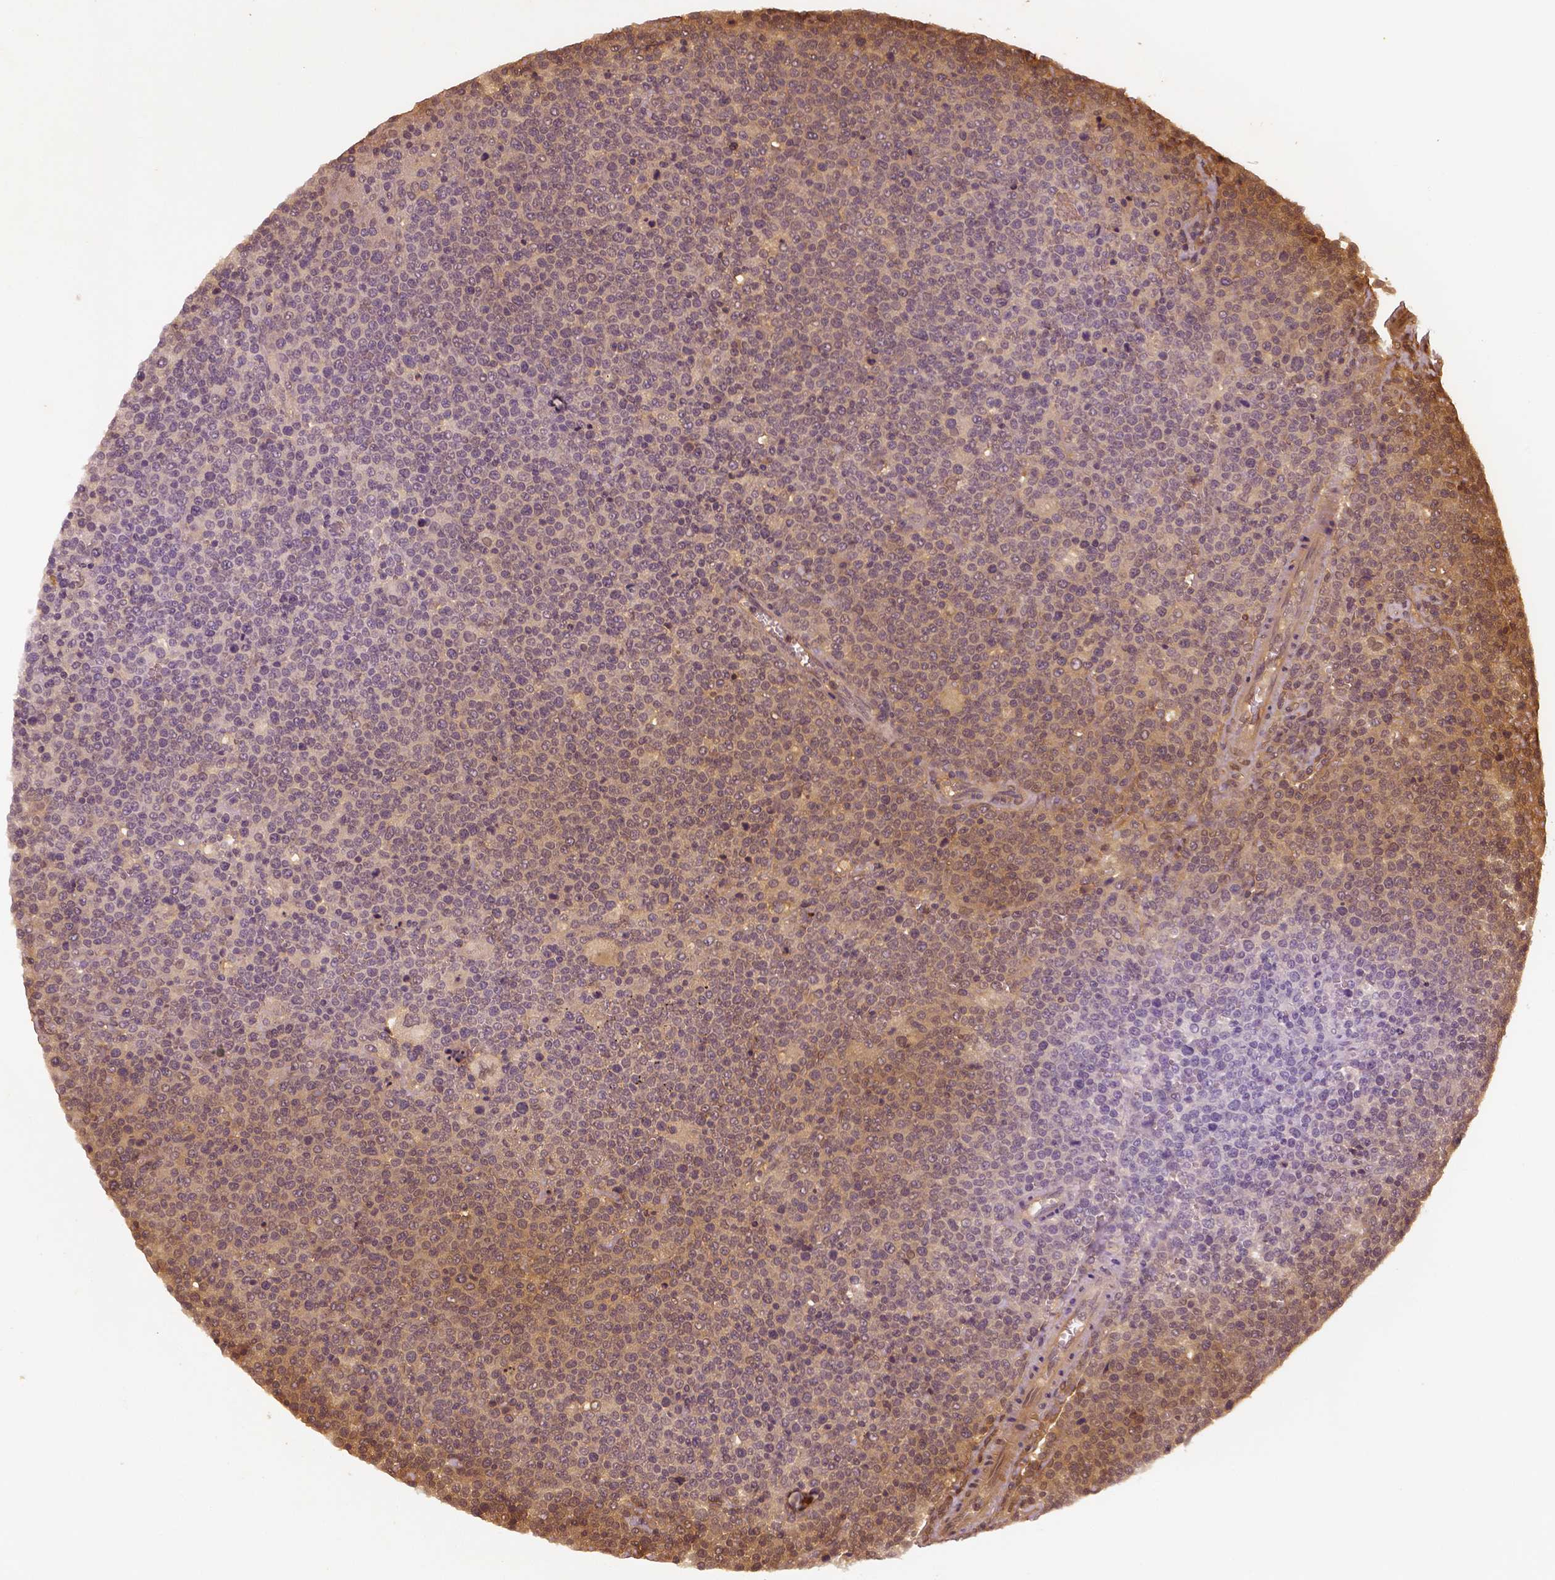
{"staining": {"intensity": "negative", "quantity": "none", "location": "none"}, "tissue": "lymphoma", "cell_type": "Tumor cells", "image_type": "cancer", "snomed": [{"axis": "morphology", "description": "Malignant lymphoma, non-Hodgkin's type, High grade"}, {"axis": "topography", "description": "Lymph node"}], "caption": "High magnification brightfield microscopy of lymphoma stained with DAB (brown) and counterstained with hematoxylin (blue): tumor cells show no significant staining.", "gene": "MKI67", "patient": {"sex": "male", "age": 61}}